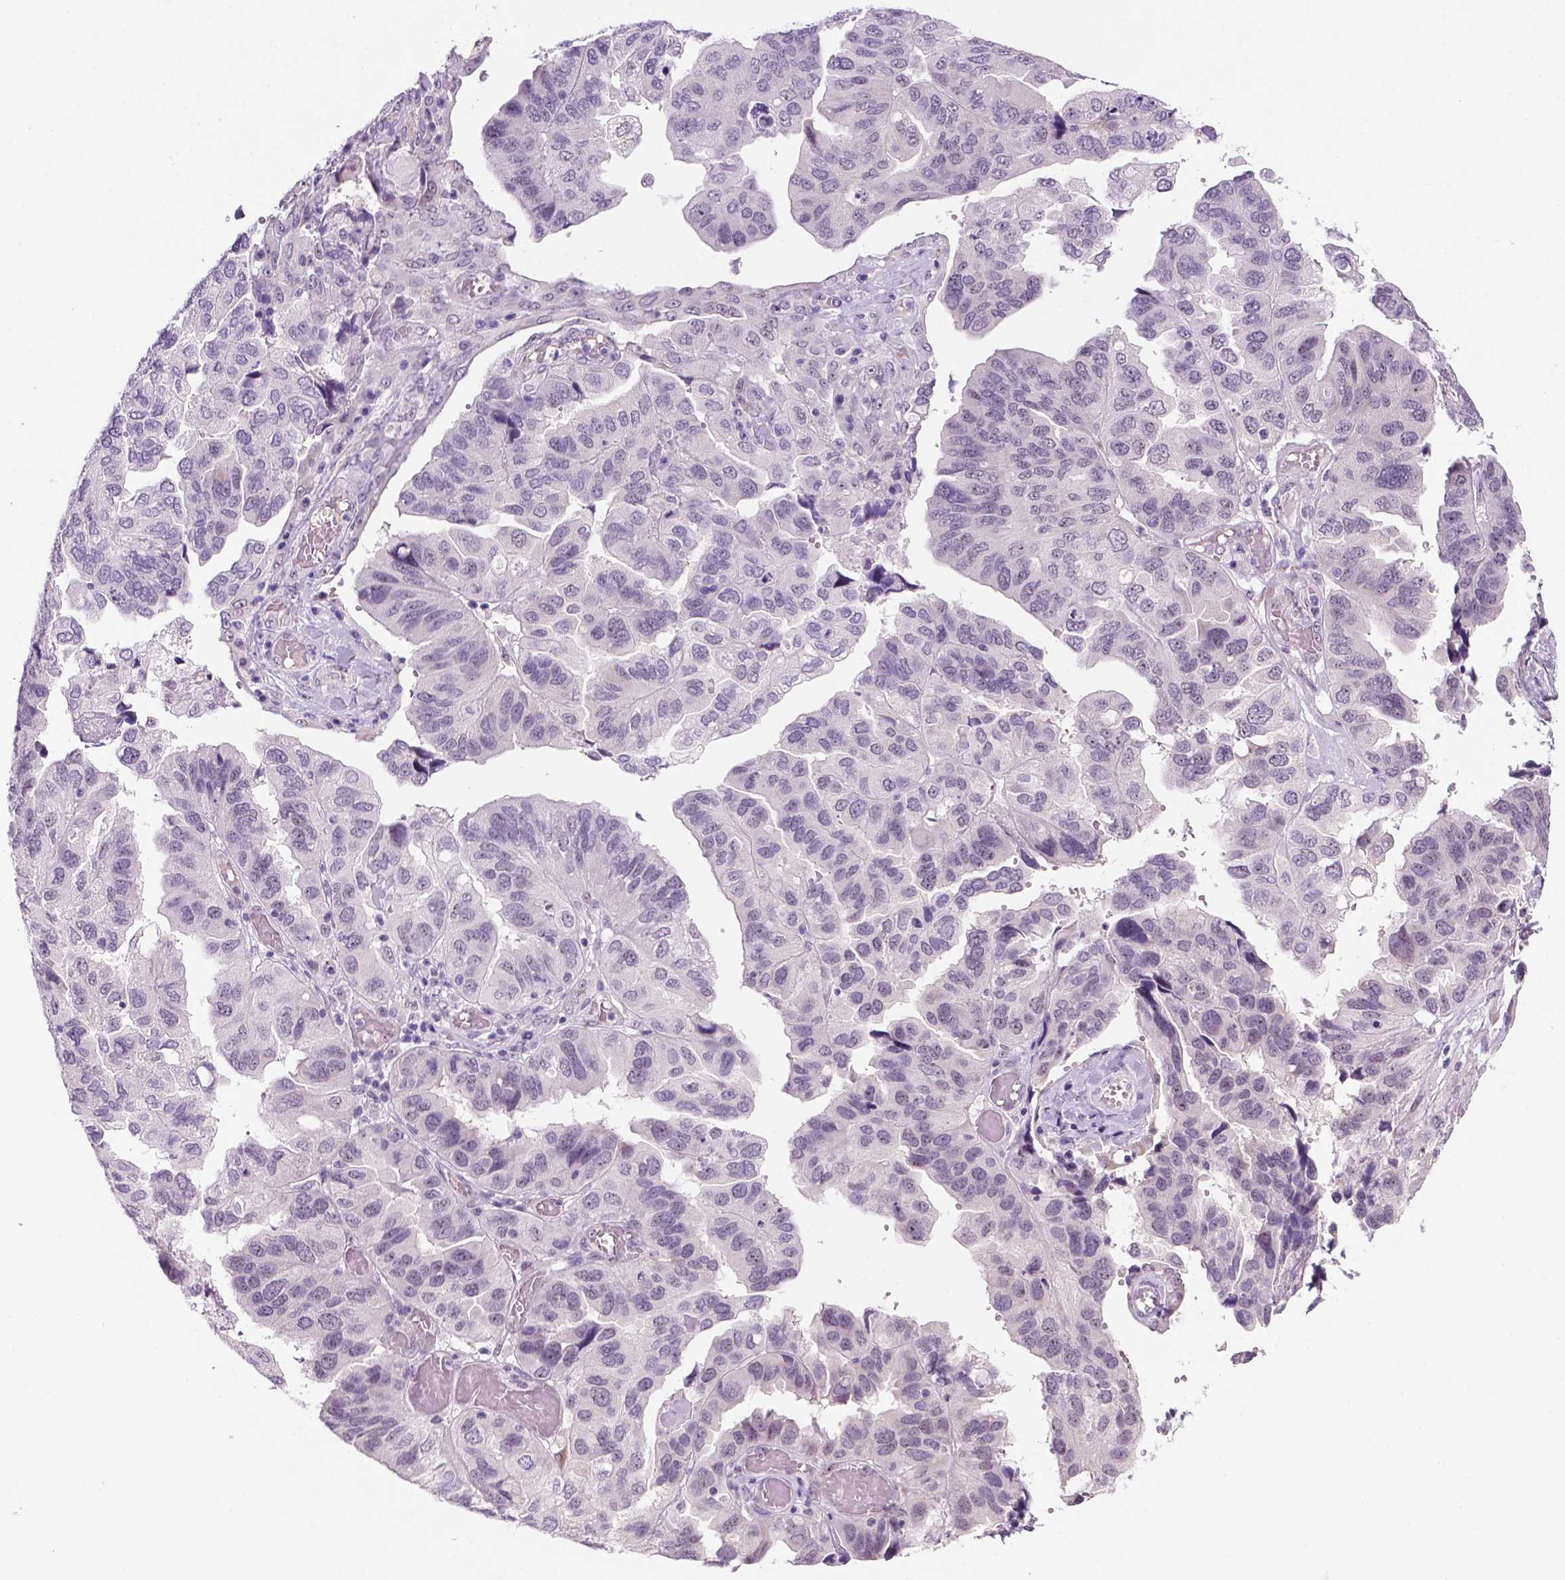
{"staining": {"intensity": "negative", "quantity": "none", "location": "none"}, "tissue": "ovarian cancer", "cell_type": "Tumor cells", "image_type": "cancer", "snomed": [{"axis": "morphology", "description": "Cystadenocarcinoma, serous, NOS"}, {"axis": "topography", "description": "Ovary"}], "caption": "Immunohistochemical staining of ovarian cancer (serous cystadenocarcinoma) demonstrates no significant expression in tumor cells.", "gene": "C18orf21", "patient": {"sex": "female", "age": 79}}